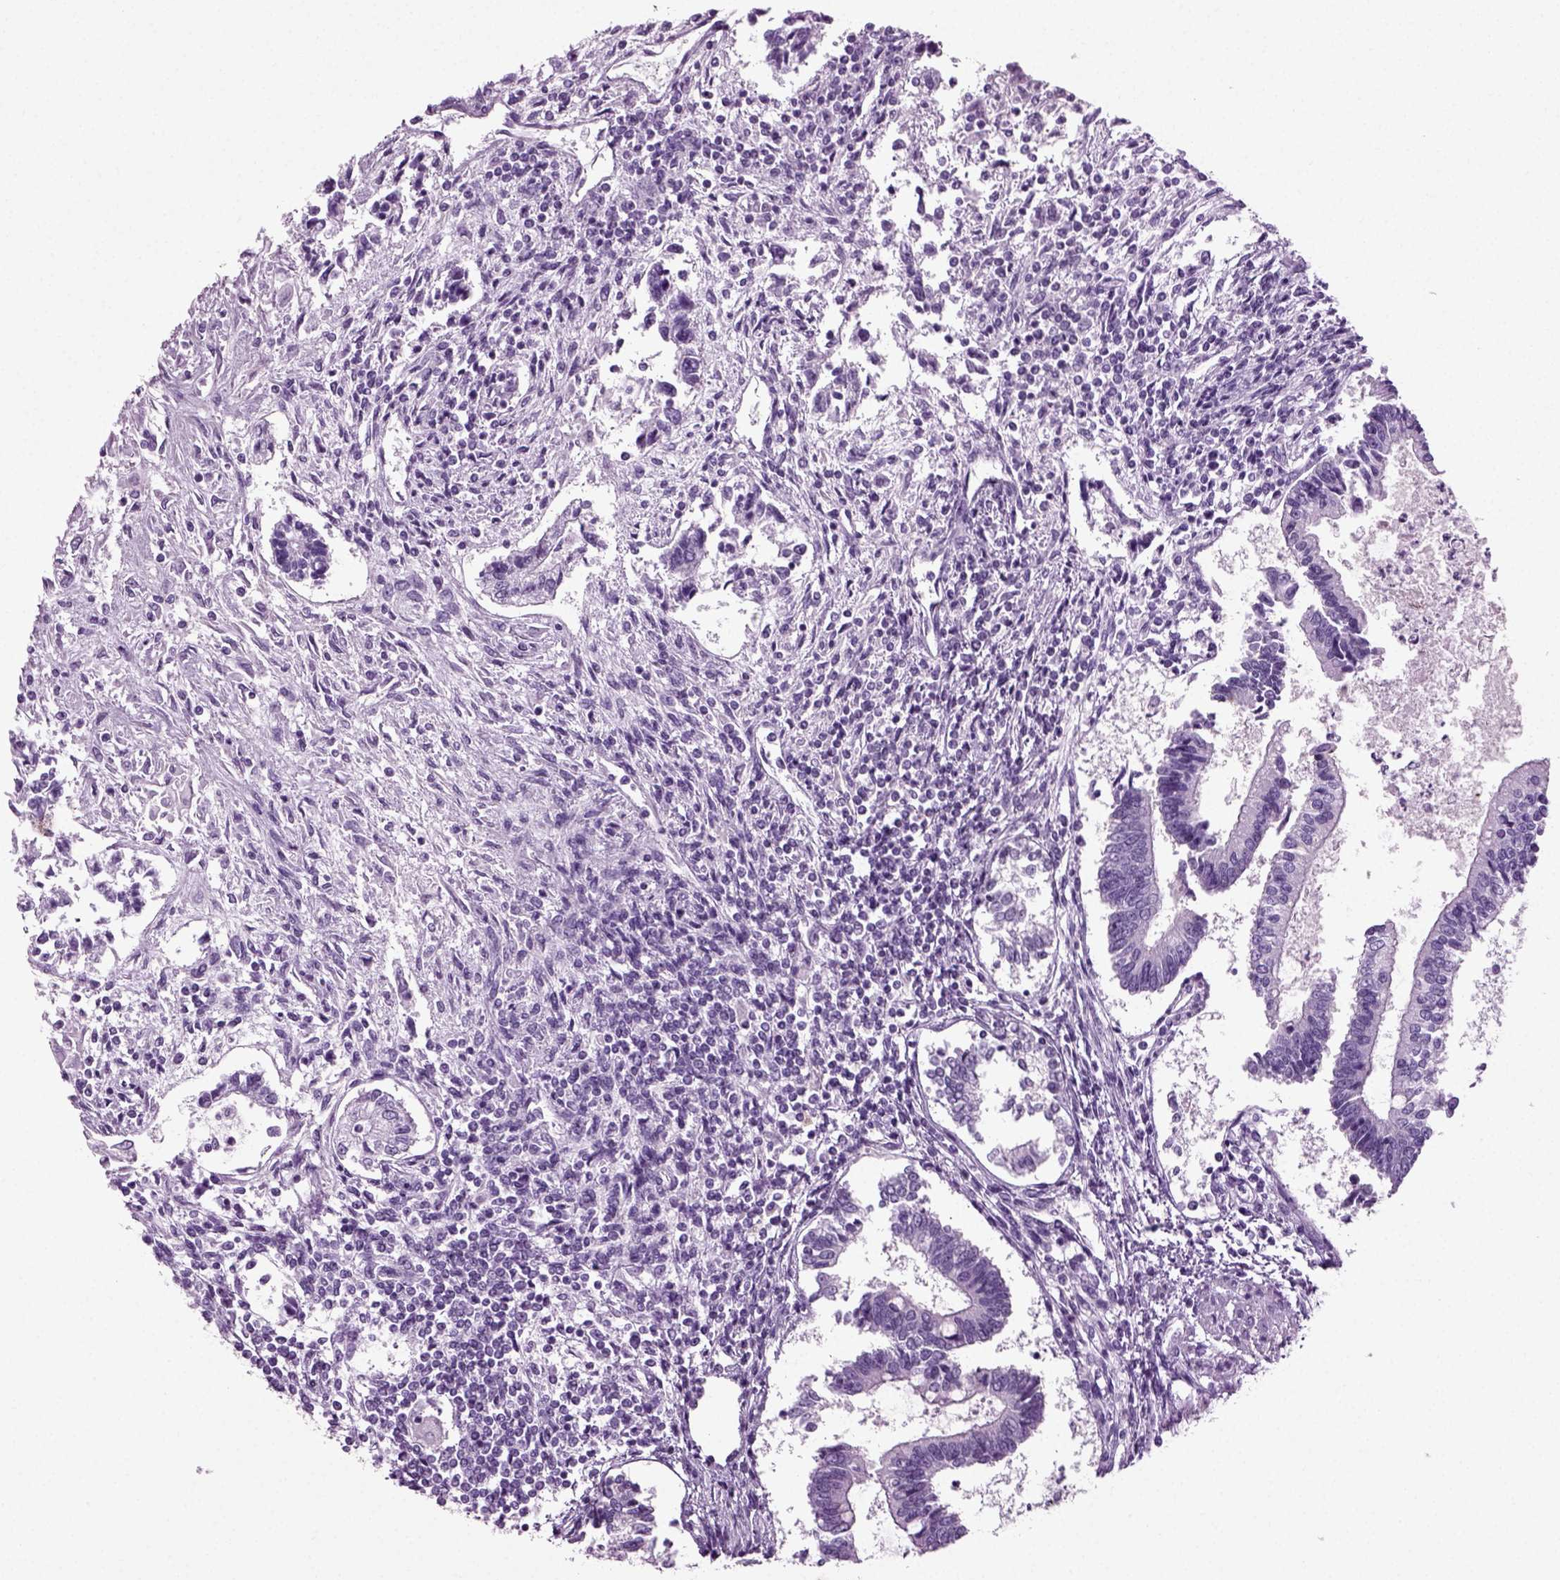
{"staining": {"intensity": "negative", "quantity": "none", "location": "none"}, "tissue": "testis cancer", "cell_type": "Tumor cells", "image_type": "cancer", "snomed": [{"axis": "morphology", "description": "Carcinoma, Embryonal, NOS"}, {"axis": "topography", "description": "Testis"}], "caption": "There is no significant expression in tumor cells of testis cancer. Nuclei are stained in blue.", "gene": "PRLH", "patient": {"sex": "male", "age": 37}}